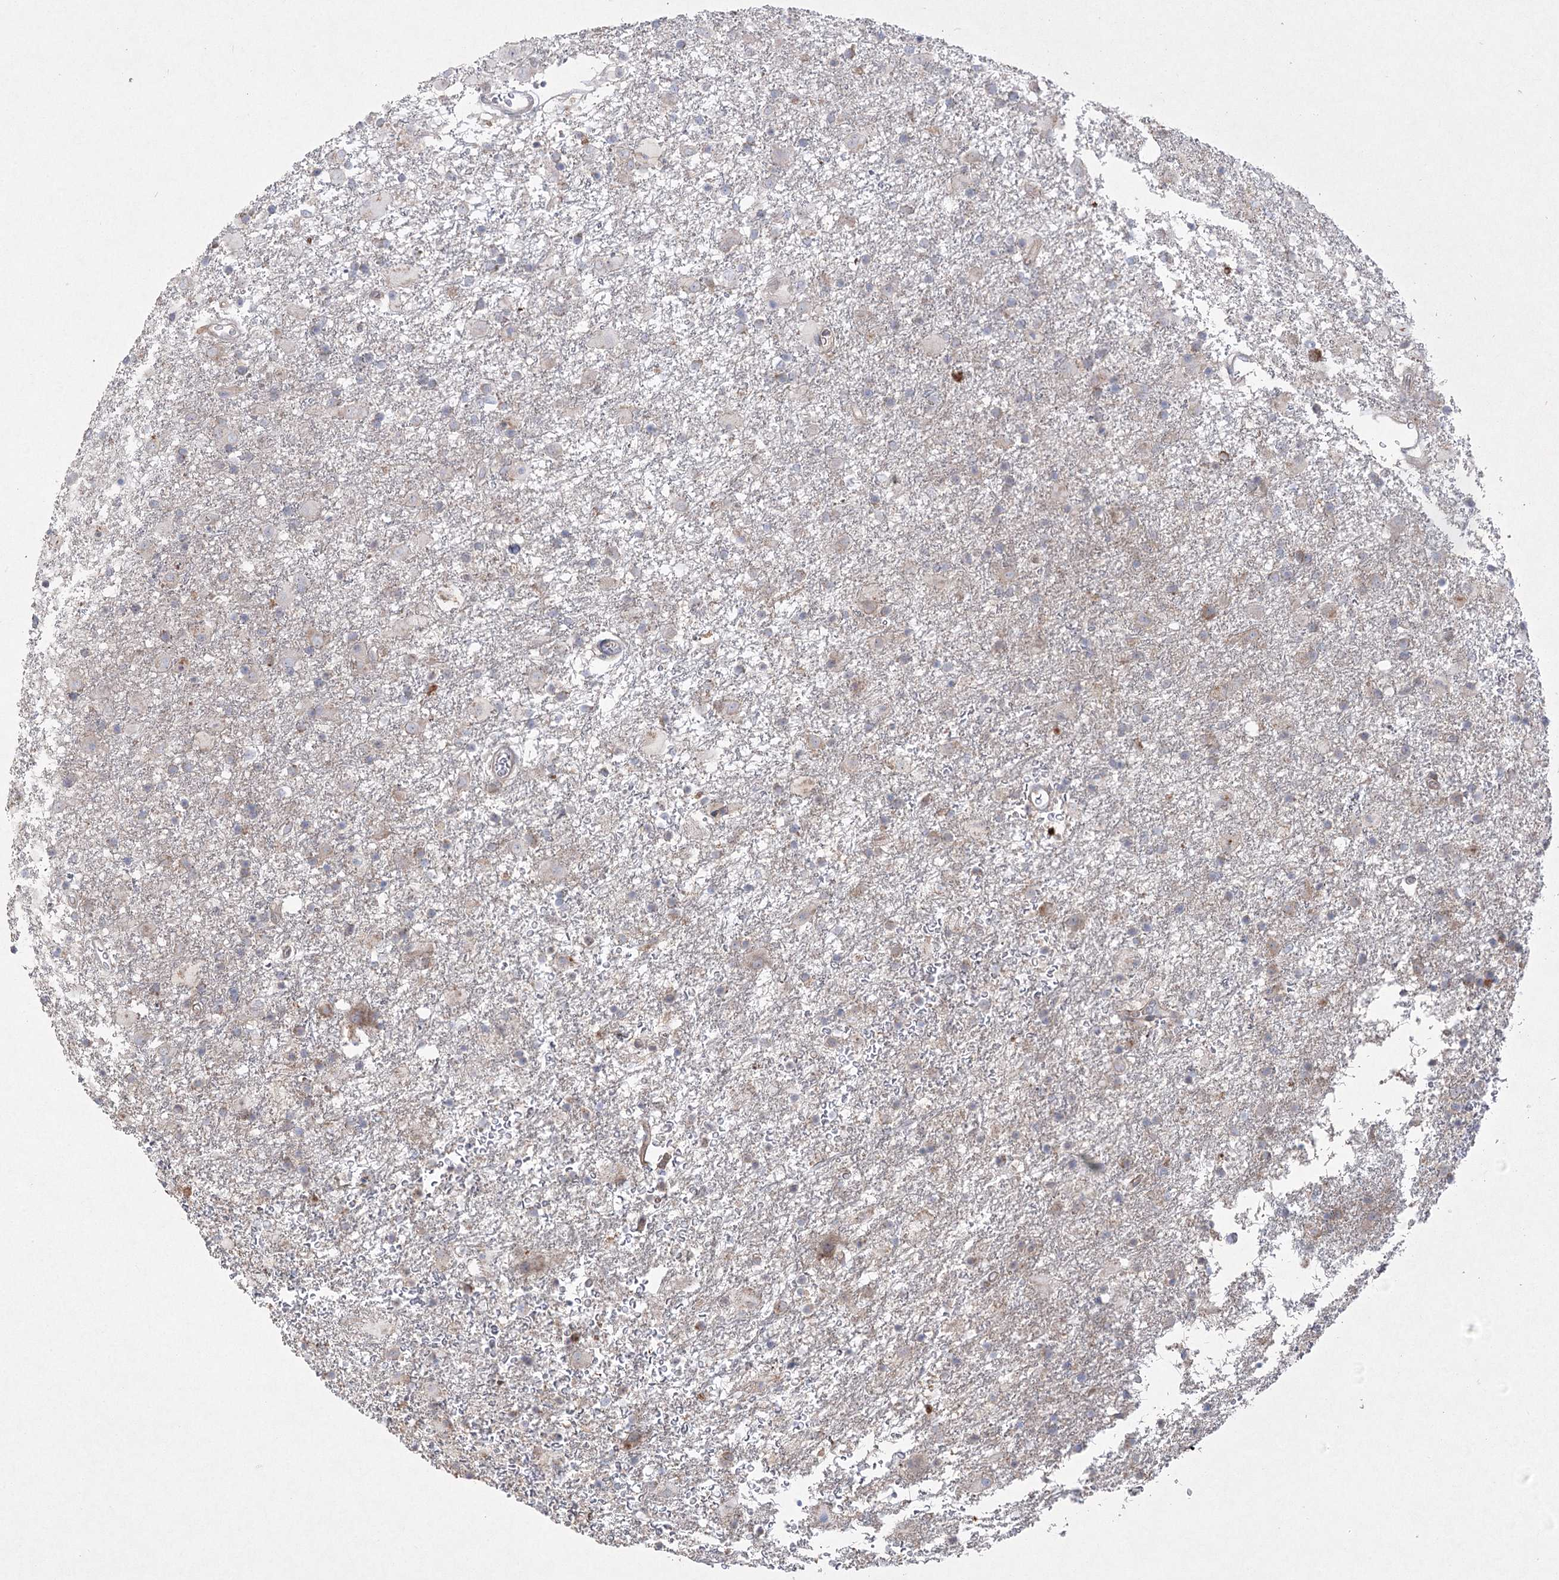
{"staining": {"intensity": "weak", "quantity": "<25%", "location": "cytoplasmic/membranous"}, "tissue": "glioma", "cell_type": "Tumor cells", "image_type": "cancer", "snomed": [{"axis": "morphology", "description": "Glioma, malignant, Low grade"}, {"axis": "topography", "description": "Brain"}], "caption": "This is an immunohistochemistry (IHC) photomicrograph of glioma. There is no staining in tumor cells.", "gene": "PLEKHA5", "patient": {"sex": "male", "age": 65}}